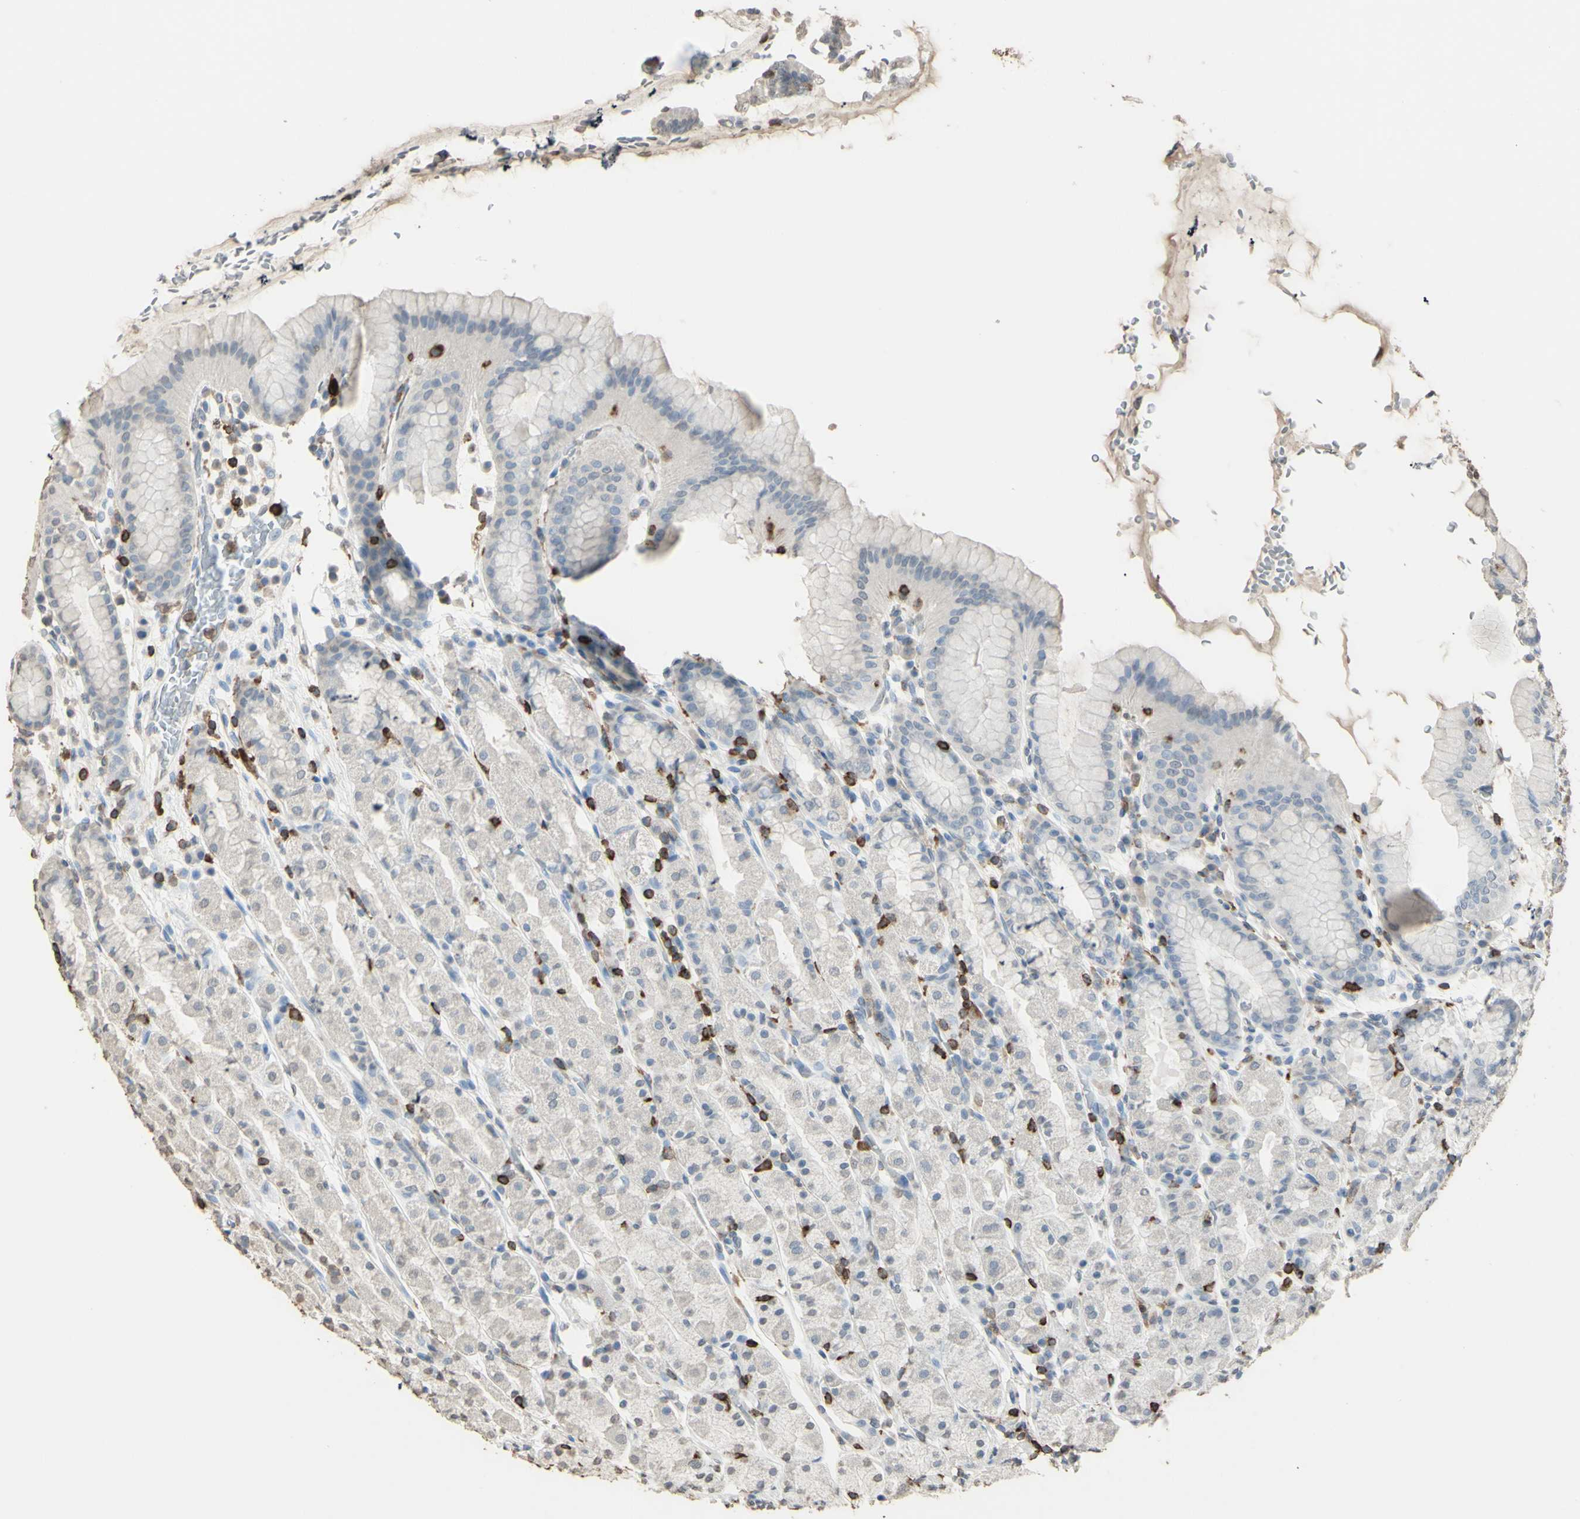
{"staining": {"intensity": "negative", "quantity": "none", "location": "none"}, "tissue": "stomach", "cell_type": "Glandular cells", "image_type": "normal", "snomed": [{"axis": "morphology", "description": "Normal tissue, NOS"}, {"axis": "topography", "description": "Stomach, upper"}], "caption": "IHC of unremarkable stomach reveals no positivity in glandular cells.", "gene": "PSTPIP1", "patient": {"sex": "male", "age": 68}}